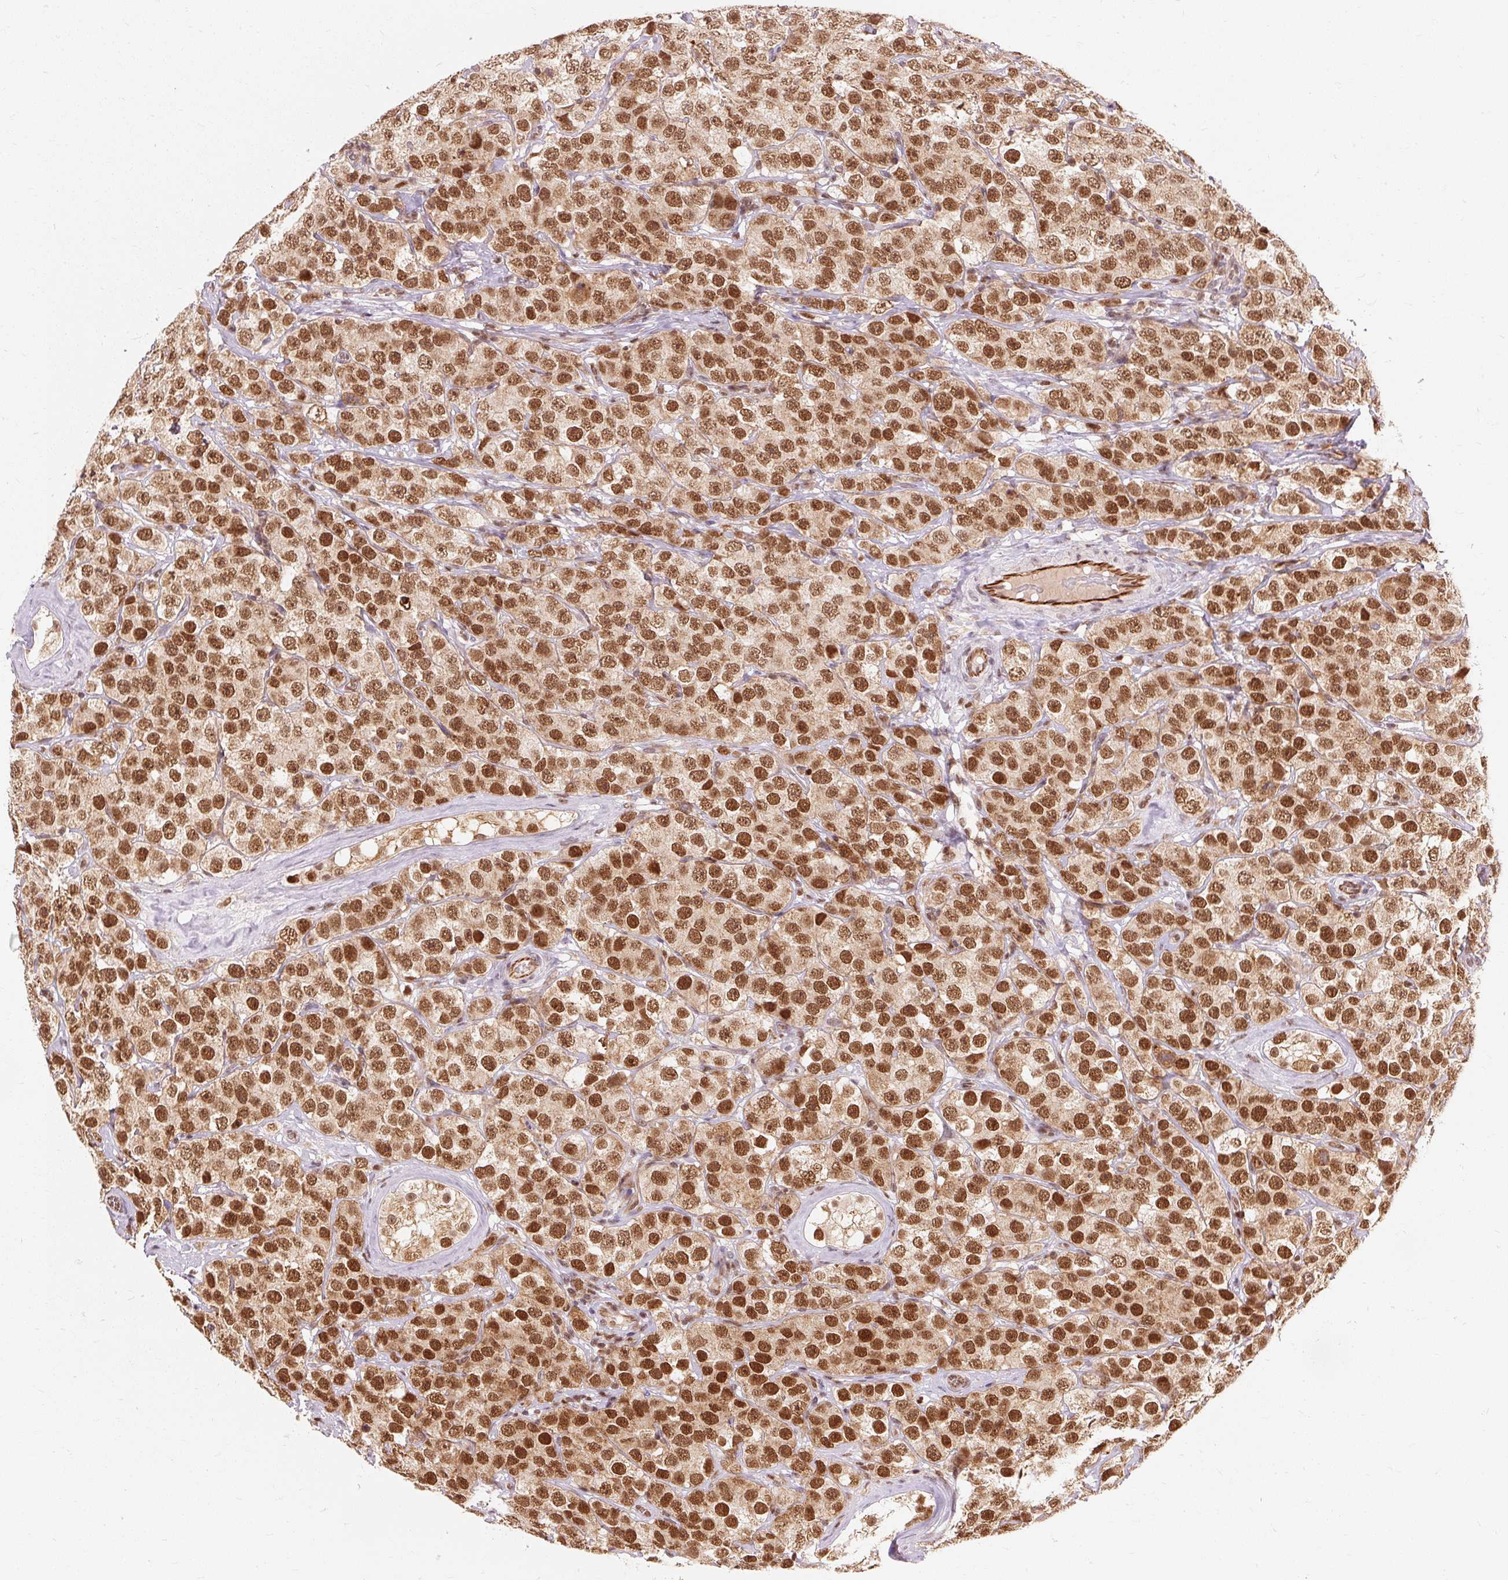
{"staining": {"intensity": "strong", "quantity": ">75%", "location": "nuclear"}, "tissue": "testis cancer", "cell_type": "Tumor cells", "image_type": "cancer", "snomed": [{"axis": "morphology", "description": "Seminoma, NOS"}, {"axis": "topography", "description": "Testis"}], "caption": "The immunohistochemical stain labels strong nuclear positivity in tumor cells of testis seminoma tissue.", "gene": "CSTF1", "patient": {"sex": "male", "age": 28}}